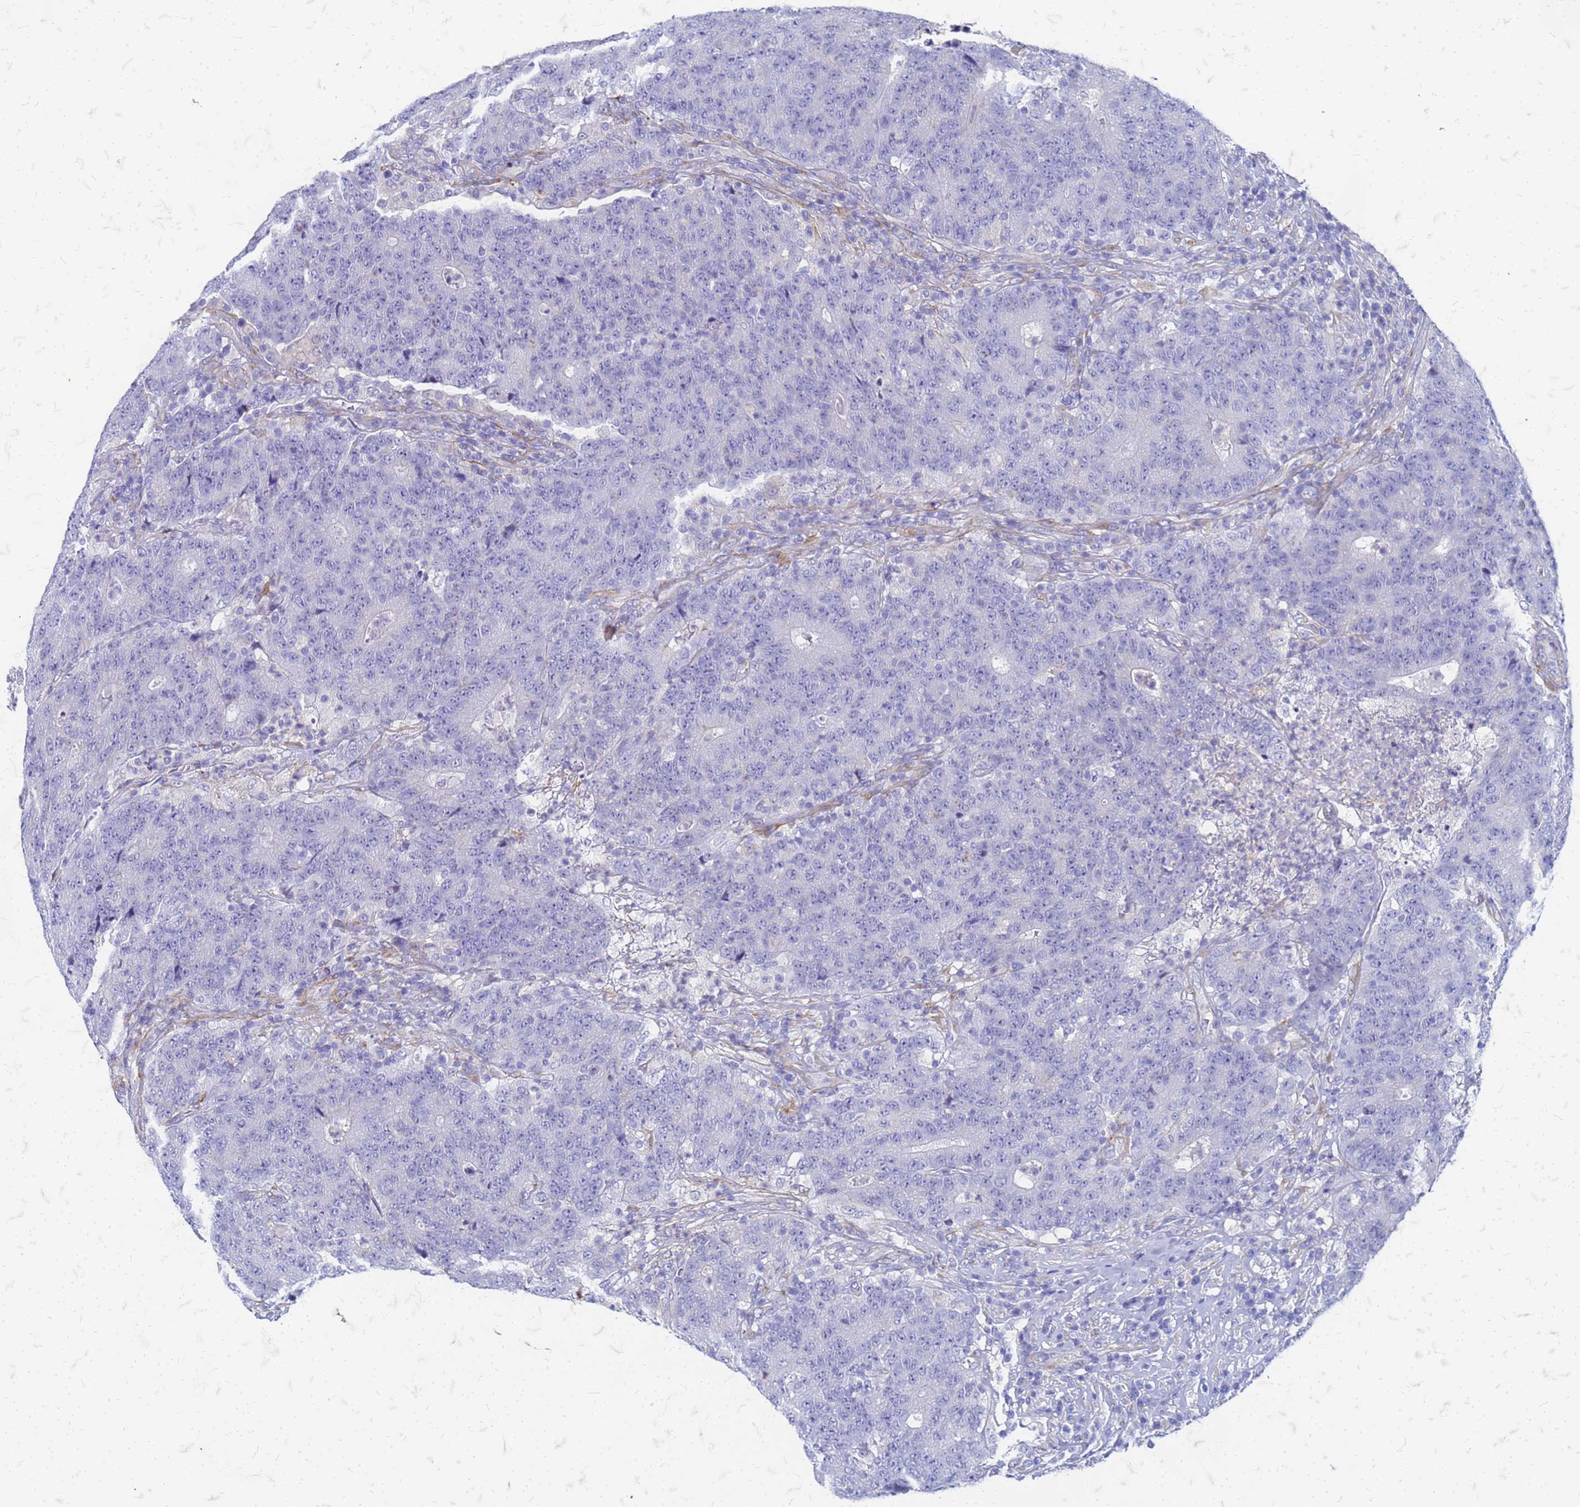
{"staining": {"intensity": "negative", "quantity": "none", "location": "none"}, "tissue": "colorectal cancer", "cell_type": "Tumor cells", "image_type": "cancer", "snomed": [{"axis": "morphology", "description": "Adenocarcinoma, NOS"}, {"axis": "topography", "description": "Colon"}], "caption": "High magnification brightfield microscopy of colorectal cancer (adenocarcinoma) stained with DAB (3,3'-diaminobenzidine) (brown) and counterstained with hematoxylin (blue): tumor cells show no significant expression.", "gene": "TRIM64B", "patient": {"sex": "female", "age": 75}}